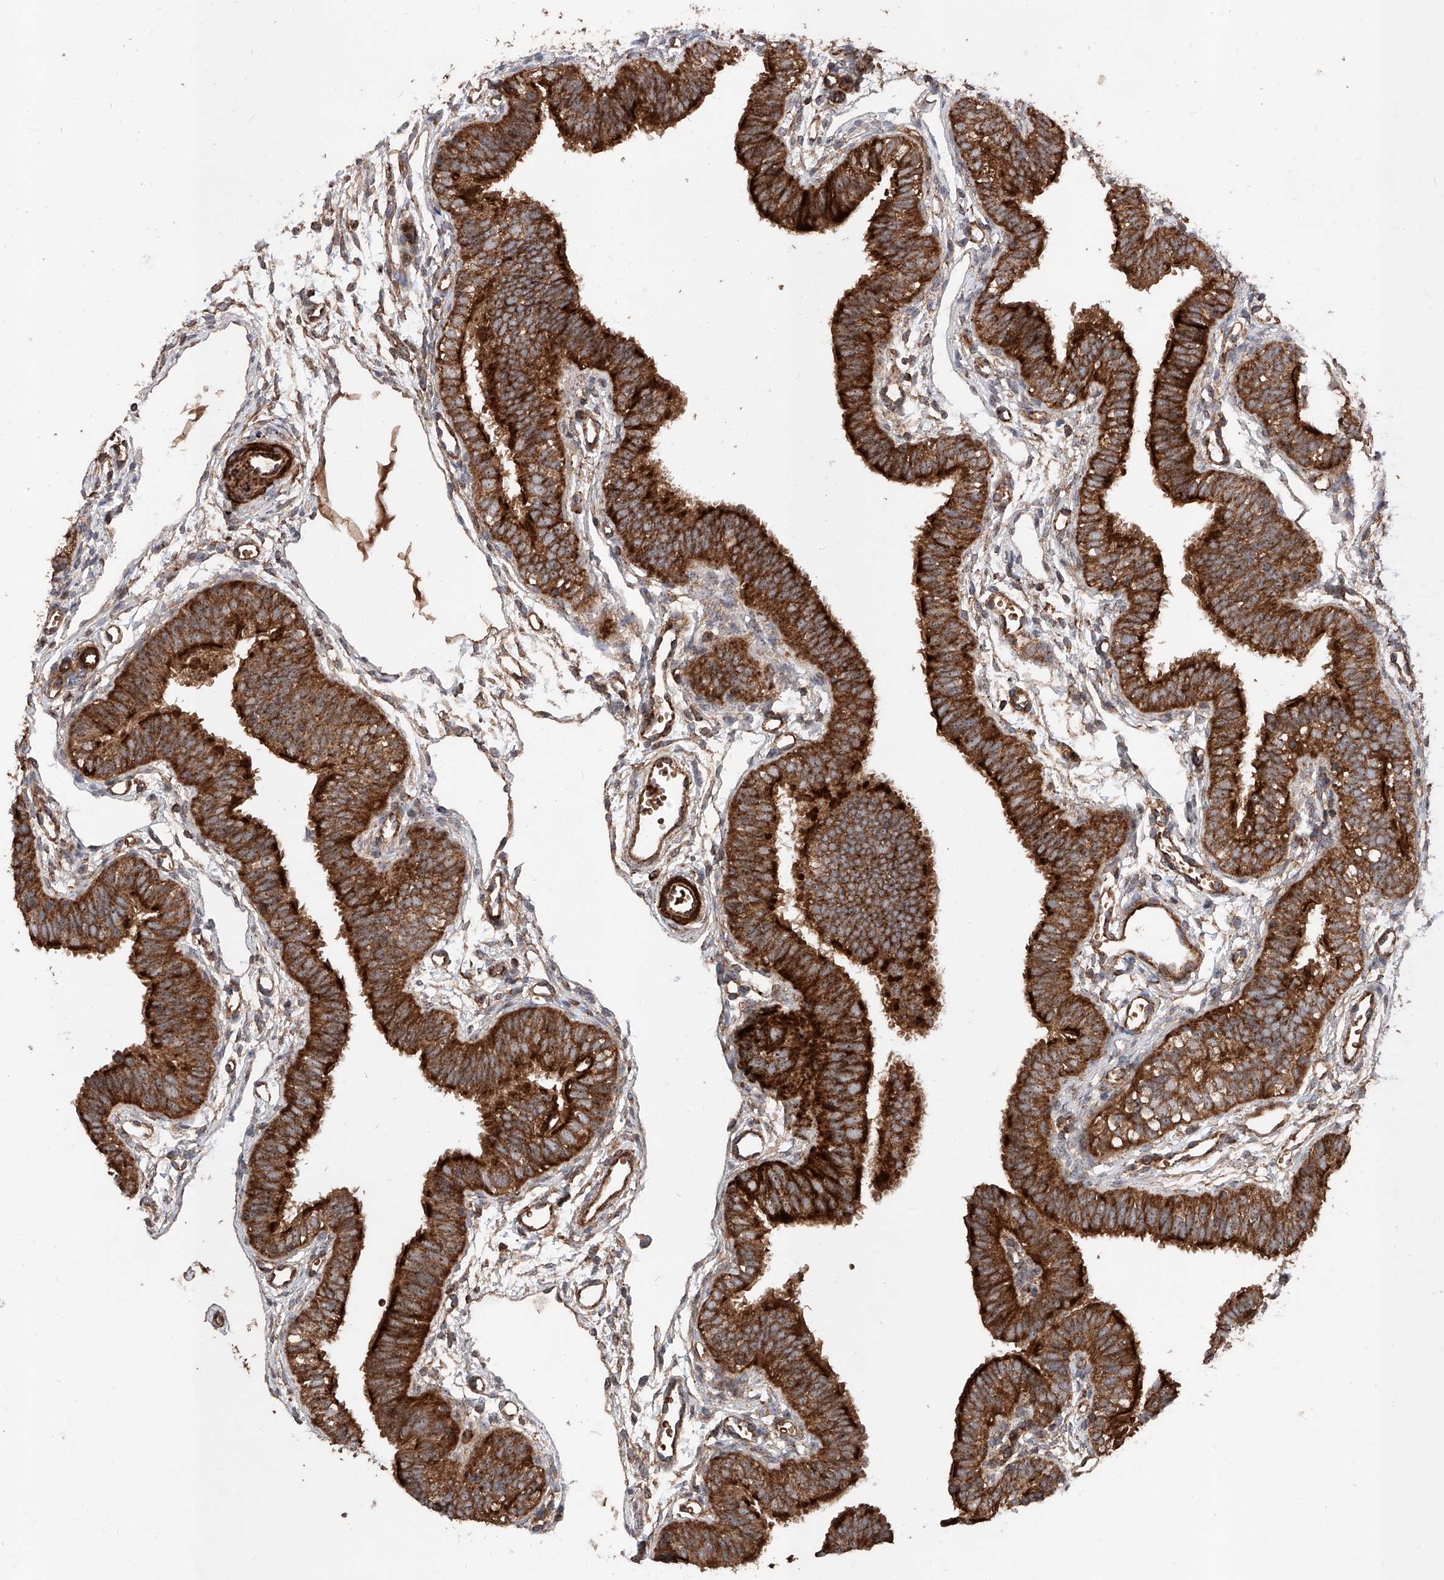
{"staining": {"intensity": "strong", "quantity": ">75%", "location": "cytoplasmic/membranous"}, "tissue": "fallopian tube", "cell_type": "Glandular cells", "image_type": "normal", "snomed": [{"axis": "morphology", "description": "Normal tissue, NOS"}, {"axis": "topography", "description": "Fallopian tube"}], "caption": "Glandular cells exhibit strong cytoplasmic/membranous expression in about >75% of cells in normal fallopian tube.", "gene": "PISD", "patient": {"sex": "female", "age": 35}}